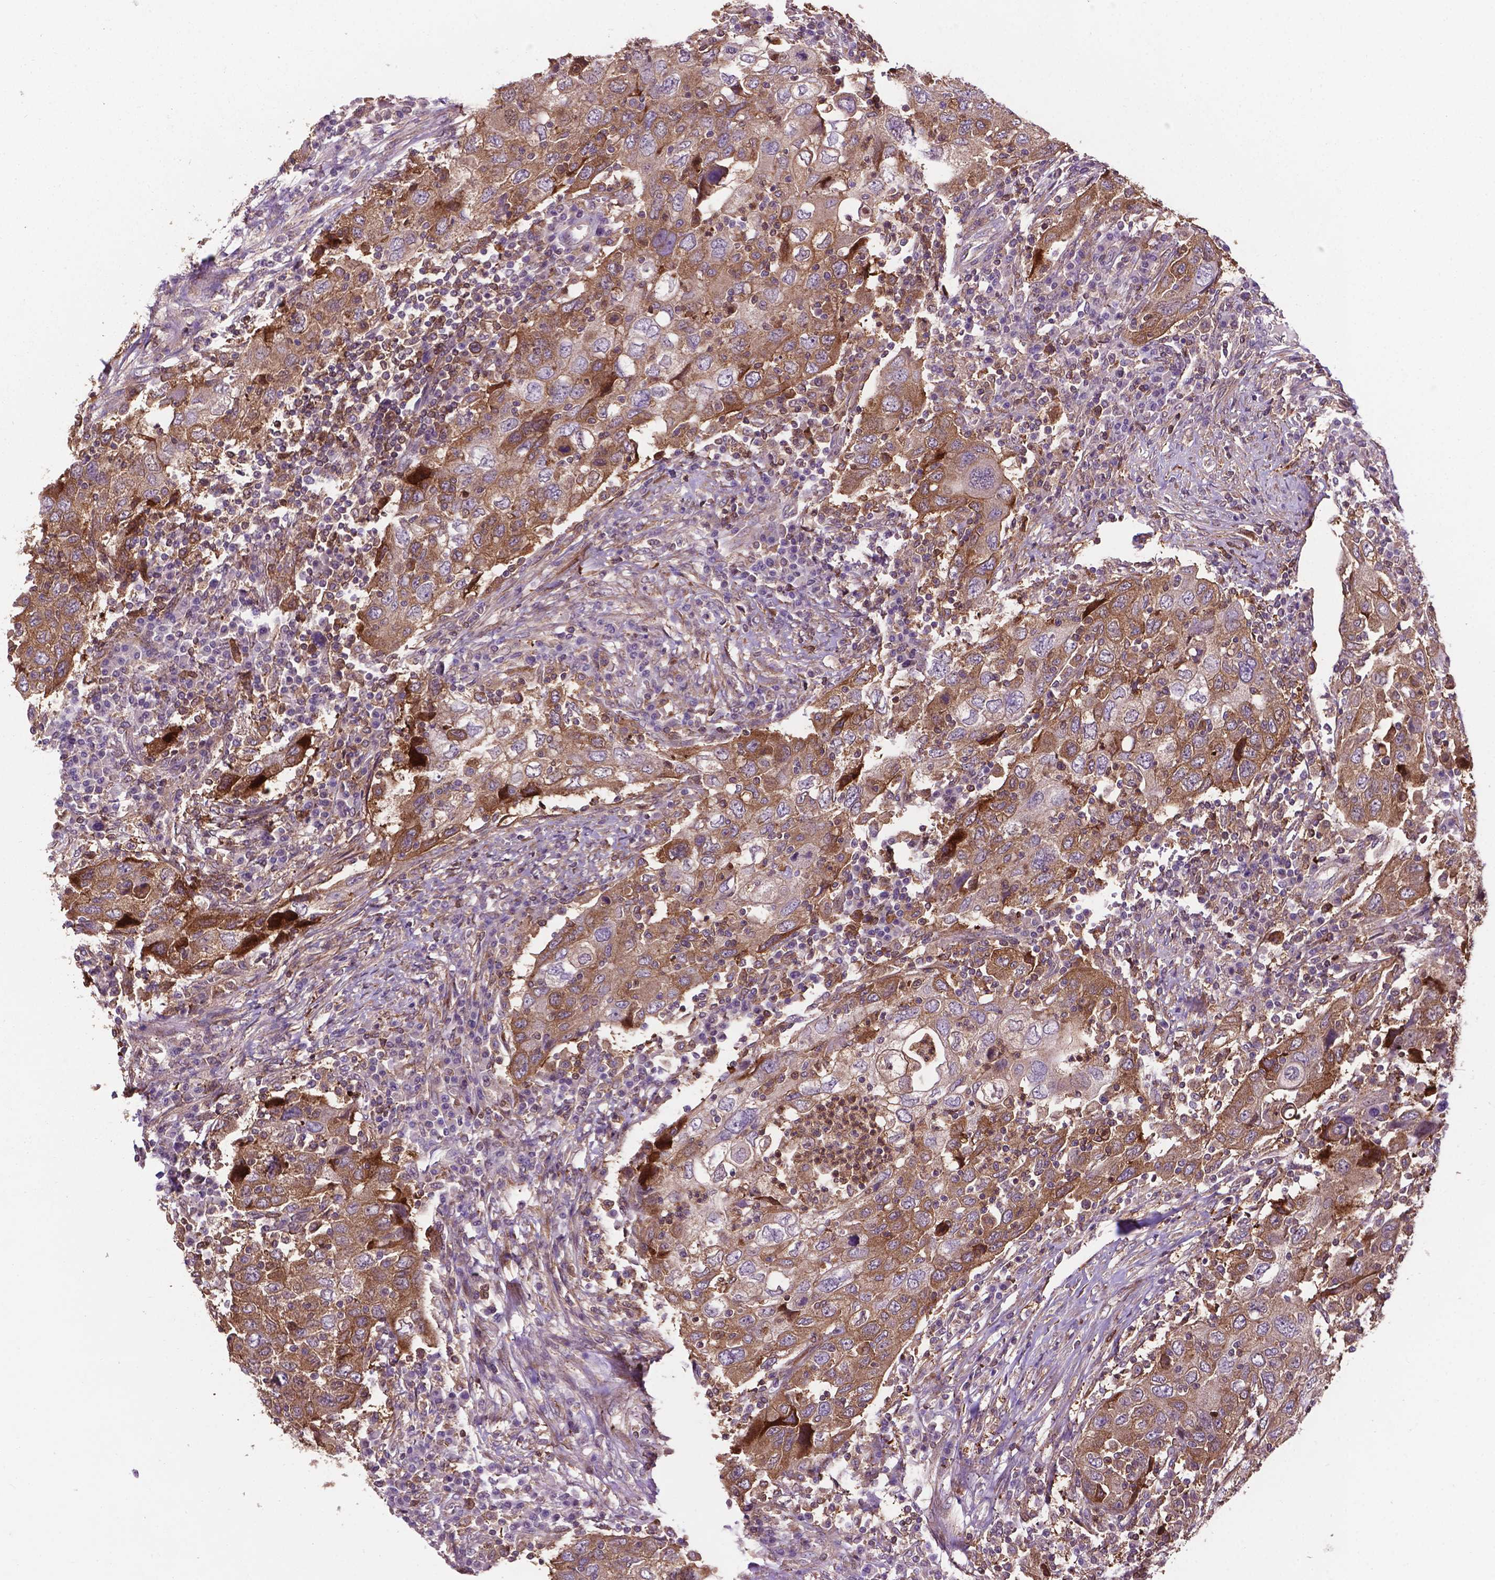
{"staining": {"intensity": "moderate", "quantity": ">75%", "location": "cytoplasmic/membranous"}, "tissue": "urothelial cancer", "cell_type": "Tumor cells", "image_type": "cancer", "snomed": [{"axis": "morphology", "description": "Urothelial carcinoma, High grade"}, {"axis": "topography", "description": "Urinary bladder"}], "caption": "DAB immunohistochemical staining of urothelial cancer reveals moderate cytoplasmic/membranous protein expression in about >75% of tumor cells. (Stains: DAB in brown, nuclei in blue, Microscopy: brightfield microscopy at high magnification).", "gene": "SMAD3", "patient": {"sex": "male", "age": 76}}